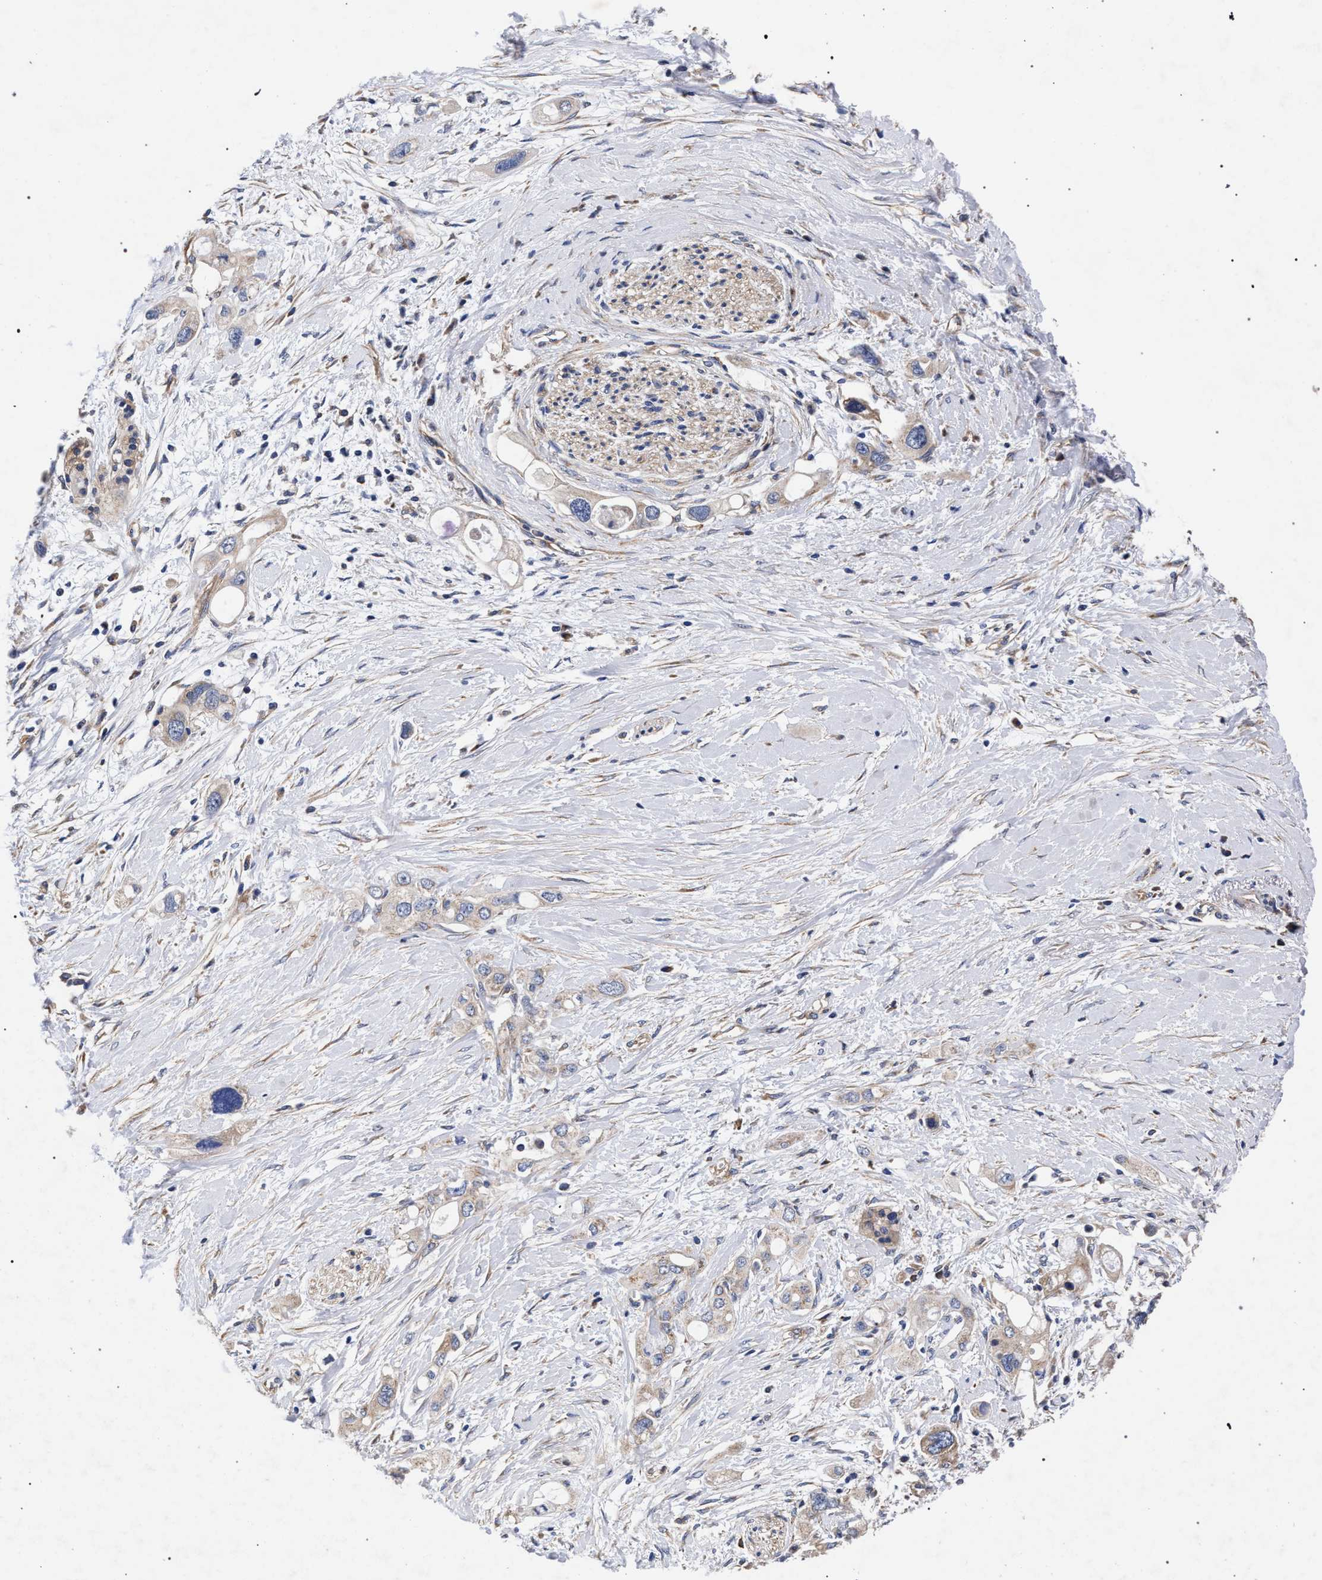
{"staining": {"intensity": "weak", "quantity": "25%-75%", "location": "cytoplasmic/membranous"}, "tissue": "pancreatic cancer", "cell_type": "Tumor cells", "image_type": "cancer", "snomed": [{"axis": "morphology", "description": "Adenocarcinoma, NOS"}, {"axis": "topography", "description": "Pancreas"}], "caption": "Pancreatic cancer stained with immunohistochemistry (IHC) reveals weak cytoplasmic/membranous positivity in about 25%-75% of tumor cells.", "gene": "CFAP95", "patient": {"sex": "female", "age": 56}}